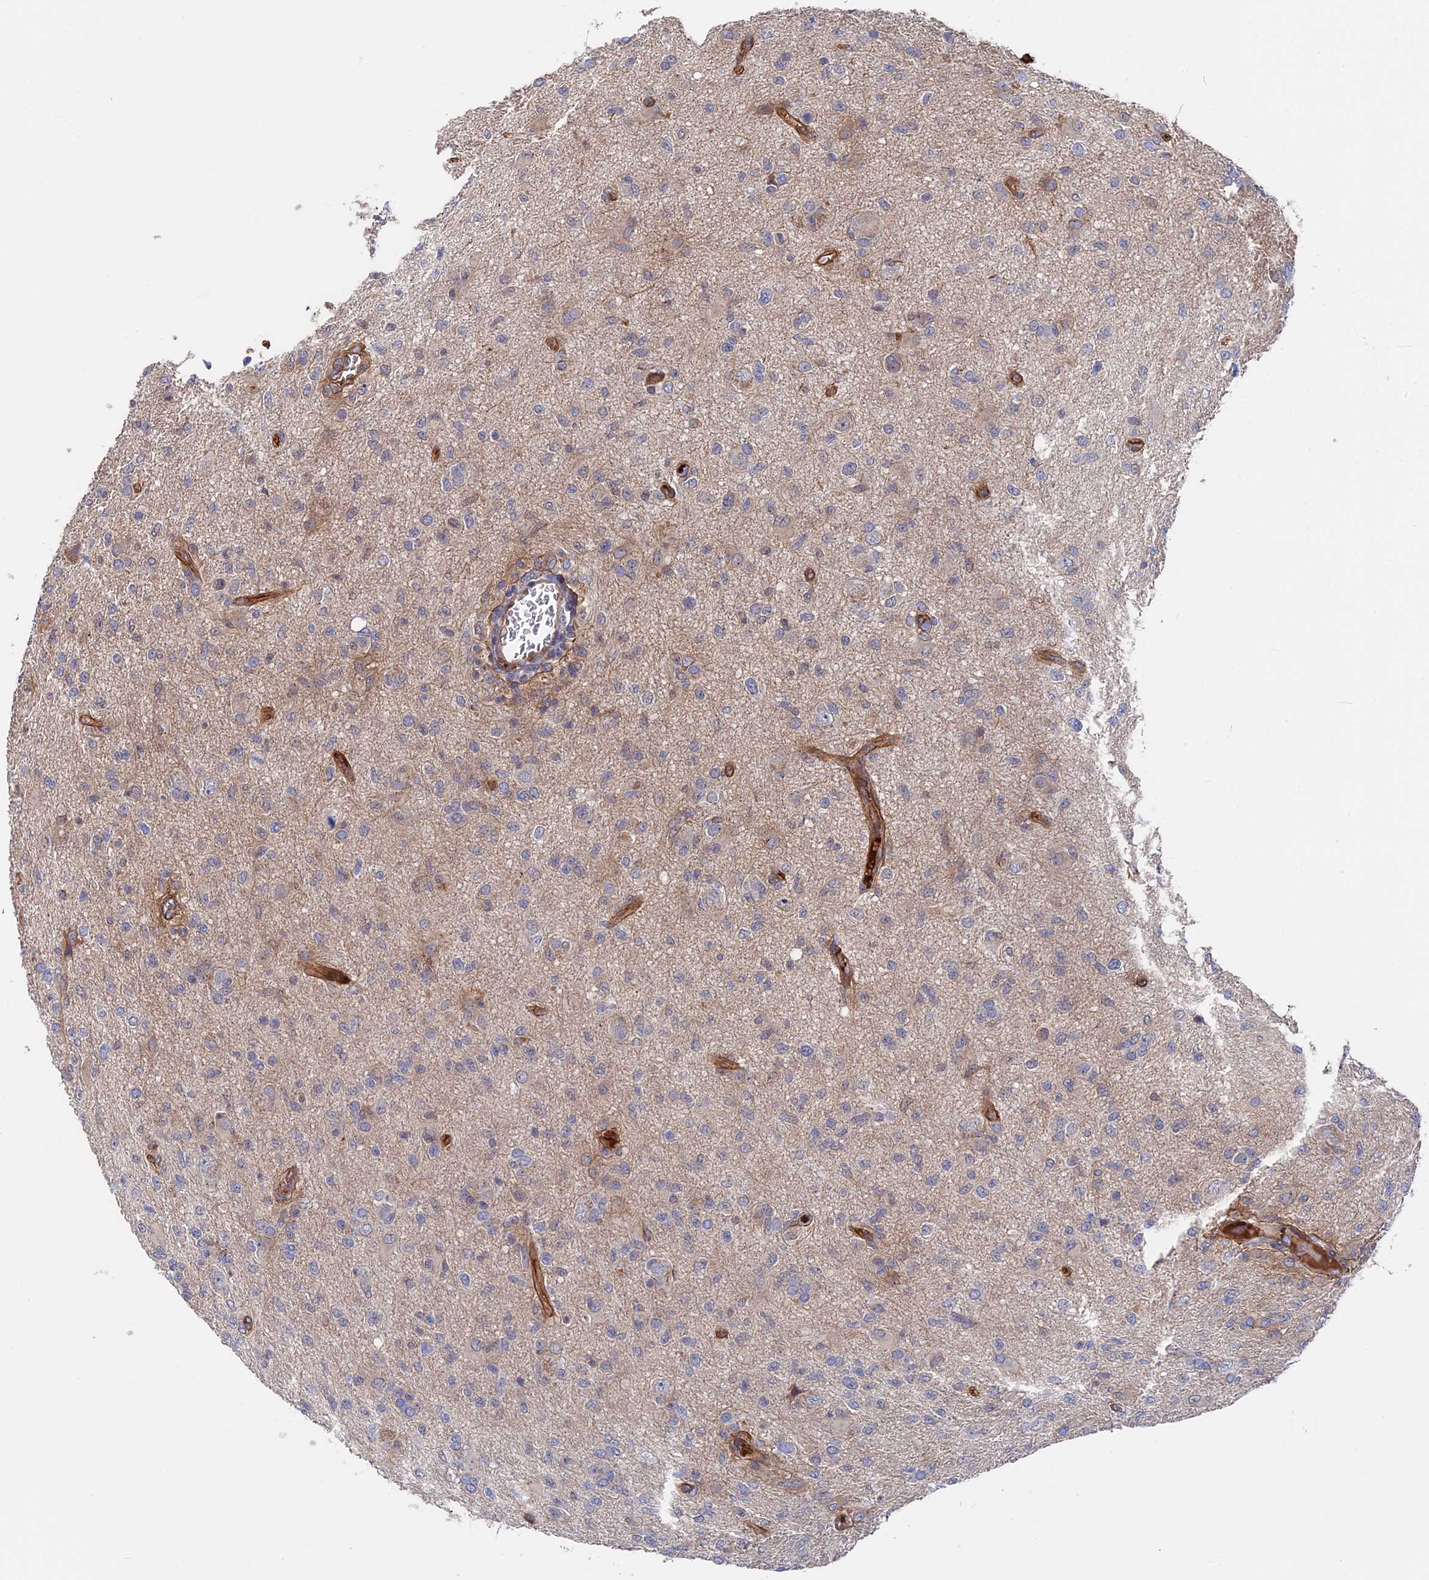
{"staining": {"intensity": "negative", "quantity": "none", "location": "none"}, "tissue": "glioma", "cell_type": "Tumor cells", "image_type": "cancer", "snomed": [{"axis": "morphology", "description": "Glioma, malignant, High grade"}, {"axis": "topography", "description": "Brain"}], "caption": "High-grade glioma (malignant) was stained to show a protein in brown. There is no significant expression in tumor cells.", "gene": "RPUSD1", "patient": {"sex": "female", "age": 57}}